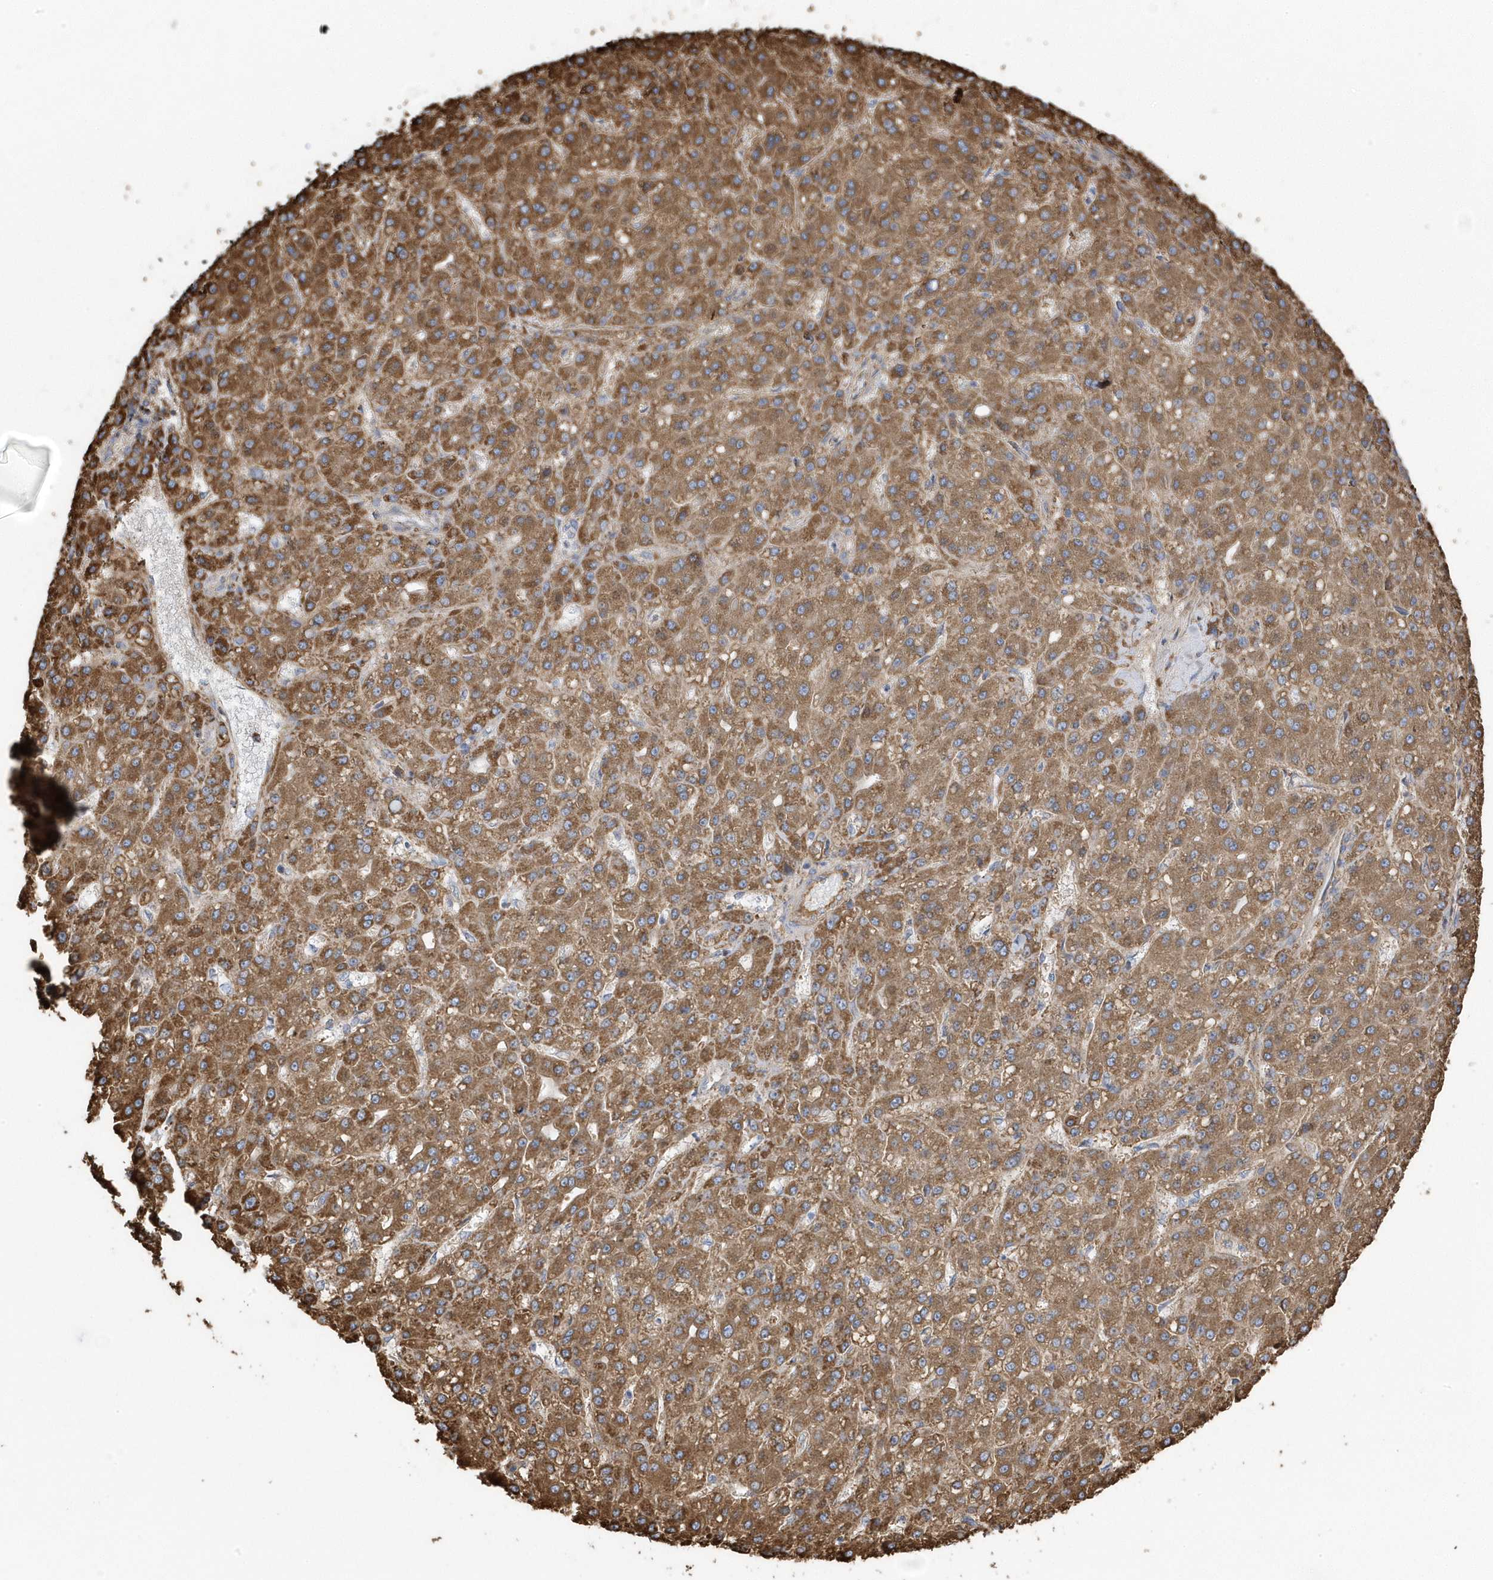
{"staining": {"intensity": "moderate", "quantity": ">75%", "location": "cytoplasmic/membranous"}, "tissue": "liver cancer", "cell_type": "Tumor cells", "image_type": "cancer", "snomed": [{"axis": "morphology", "description": "Carcinoma, Hepatocellular, NOS"}, {"axis": "topography", "description": "Liver"}], "caption": "Hepatocellular carcinoma (liver) stained for a protein displays moderate cytoplasmic/membranous positivity in tumor cells. The protein of interest is stained brown, and the nuclei are stained in blue (DAB IHC with brightfield microscopy, high magnification).", "gene": "GTPBP8", "patient": {"sex": "male", "age": 67}}